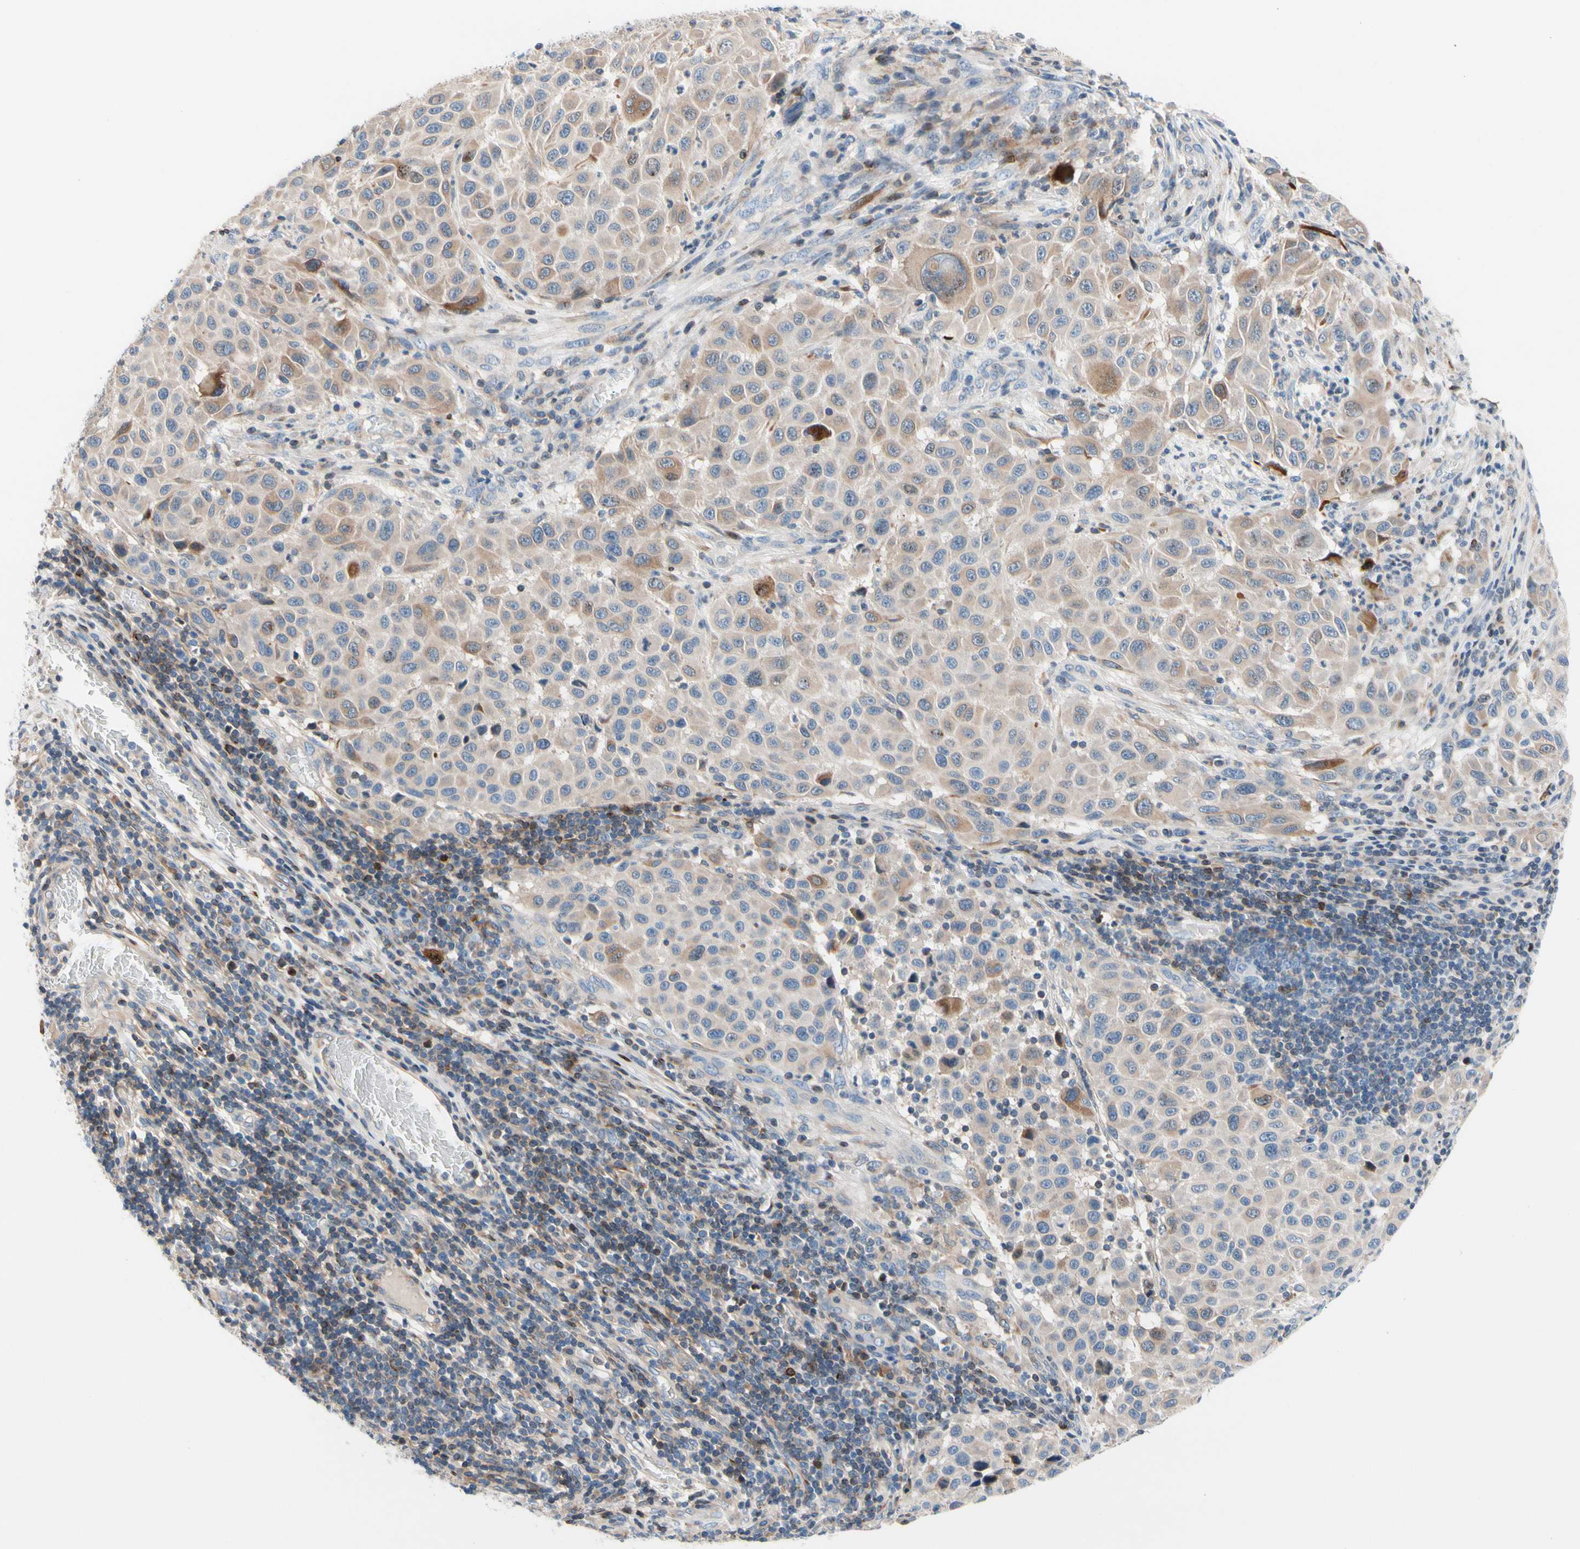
{"staining": {"intensity": "weak", "quantity": ">75%", "location": "cytoplasmic/membranous"}, "tissue": "melanoma", "cell_type": "Tumor cells", "image_type": "cancer", "snomed": [{"axis": "morphology", "description": "Malignant melanoma, Metastatic site"}, {"axis": "topography", "description": "Lymph node"}], "caption": "Immunohistochemistry (IHC) photomicrograph of neoplastic tissue: human melanoma stained using immunohistochemistry (IHC) shows low levels of weak protein expression localized specifically in the cytoplasmic/membranous of tumor cells, appearing as a cytoplasmic/membranous brown color.", "gene": "MAP3K3", "patient": {"sex": "male", "age": 61}}